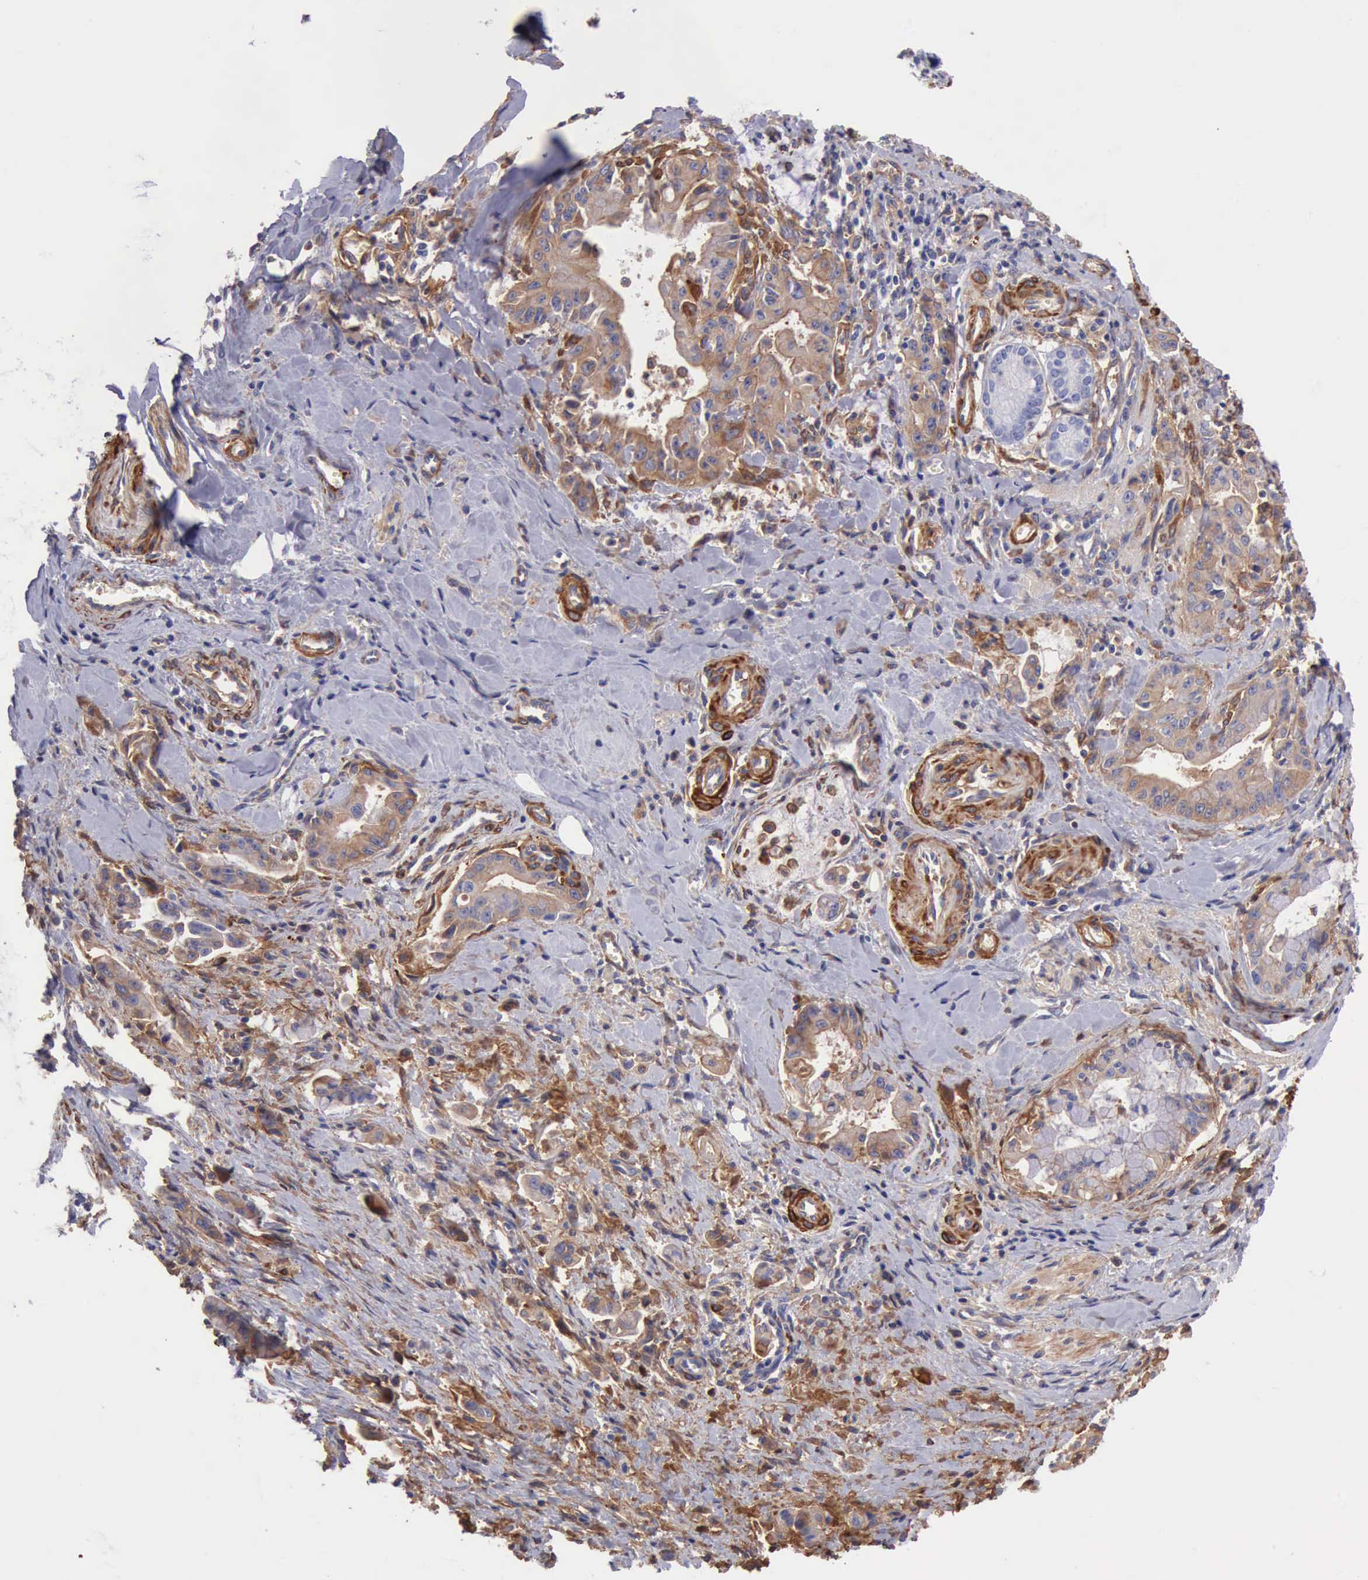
{"staining": {"intensity": "weak", "quantity": "25%-75%", "location": "cytoplasmic/membranous"}, "tissue": "pancreatic cancer", "cell_type": "Tumor cells", "image_type": "cancer", "snomed": [{"axis": "morphology", "description": "Adenocarcinoma, NOS"}, {"axis": "topography", "description": "Pancreas"}], "caption": "Immunohistochemical staining of adenocarcinoma (pancreatic) displays low levels of weak cytoplasmic/membranous positivity in about 25%-75% of tumor cells.", "gene": "FLNA", "patient": {"sex": "male", "age": 59}}